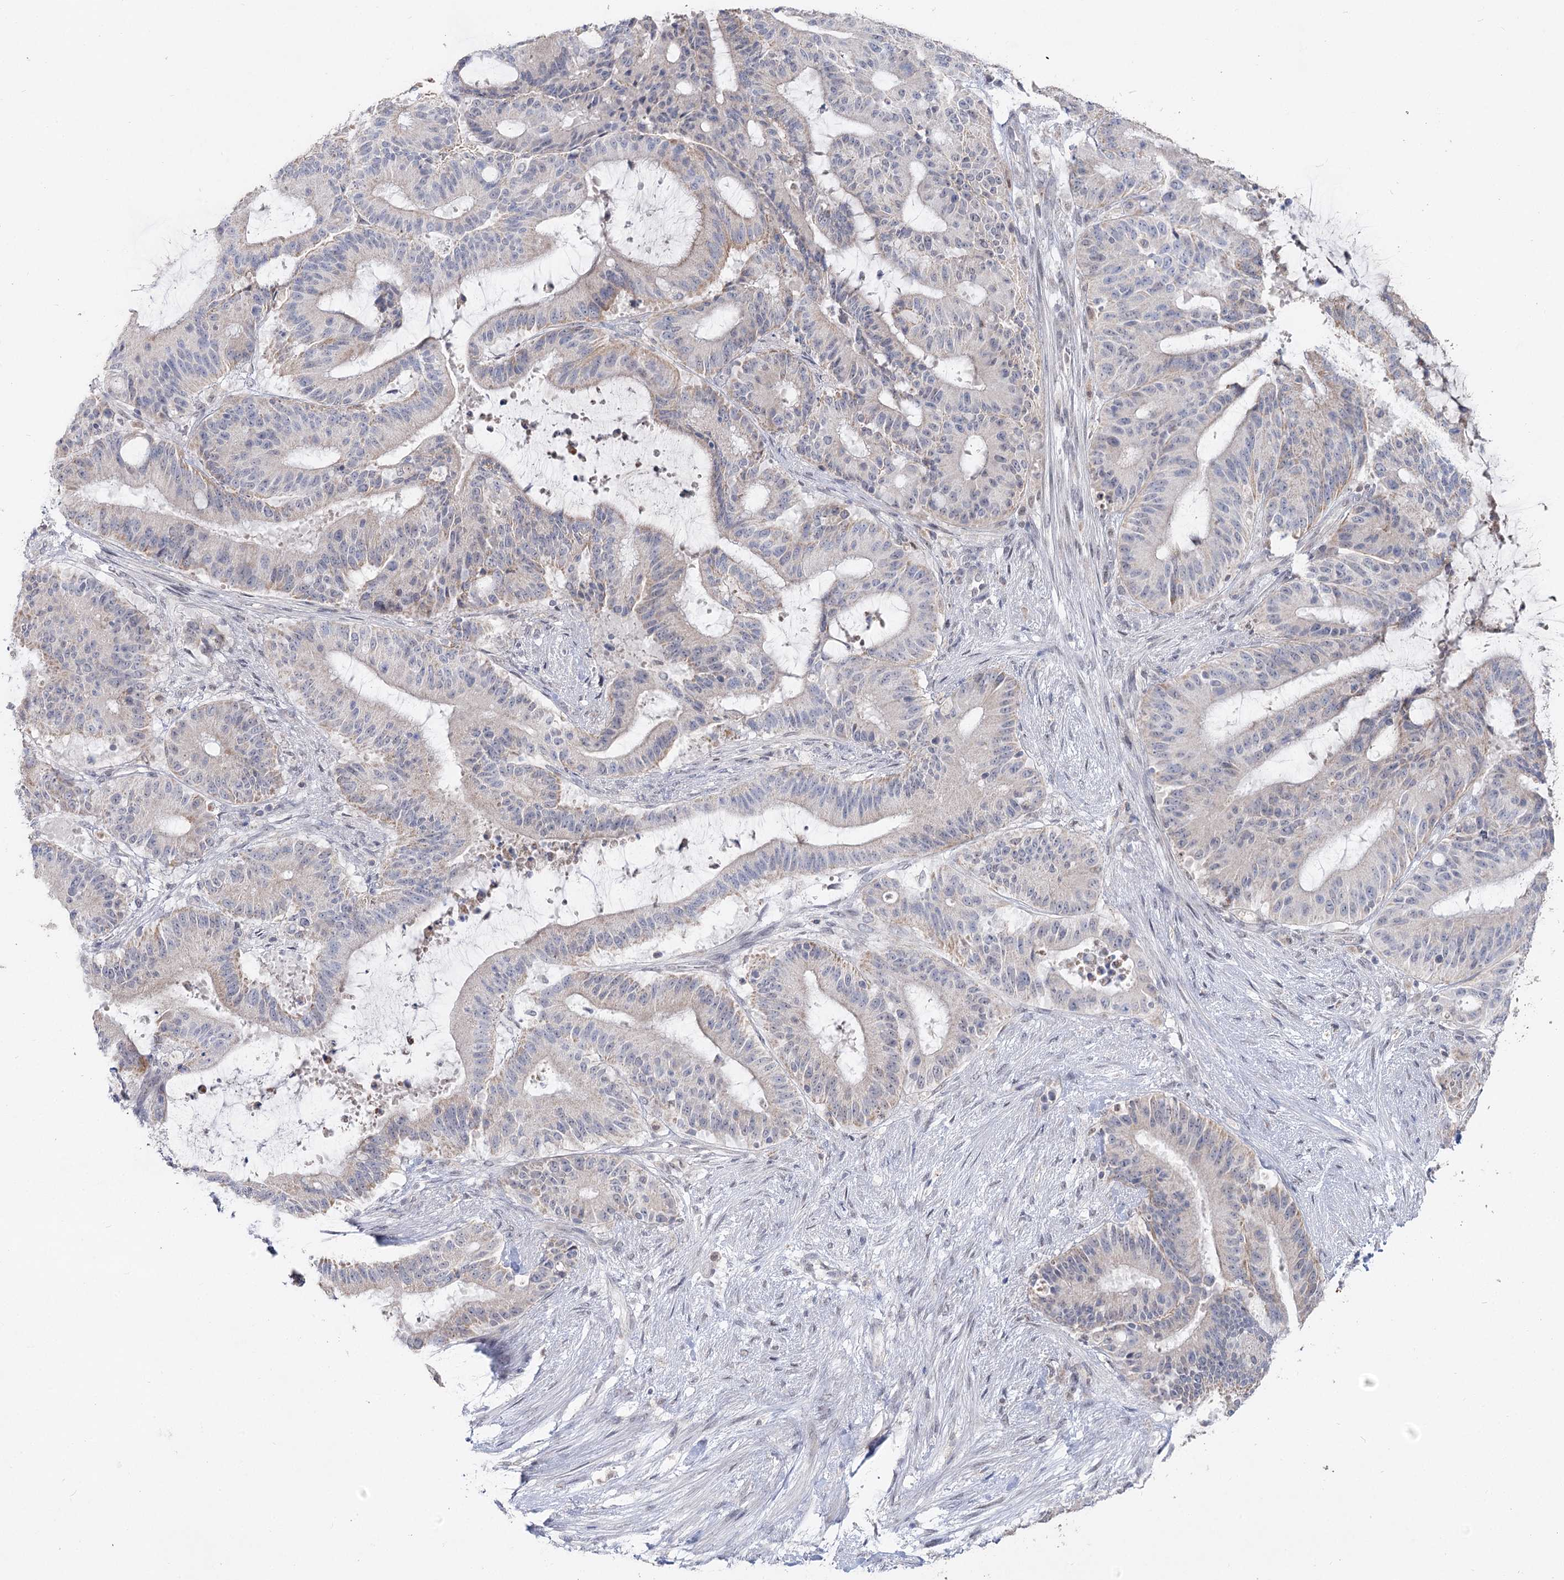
{"staining": {"intensity": "weak", "quantity": "<25%", "location": "cytoplasmic/membranous"}, "tissue": "liver cancer", "cell_type": "Tumor cells", "image_type": "cancer", "snomed": [{"axis": "morphology", "description": "Normal tissue, NOS"}, {"axis": "morphology", "description": "Cholangiocarcinoma"}, {"axis": "topography", "description": "Liver"}, {"axis": "topography", "description": "Peripheral nerve tissue"}], "caption": "Tumor cells are negative for protein expression in human liver cancer (cholangiocarcinoma).", "gene": "RUFY4", "patient": {"sex": "female", "age": 73}}